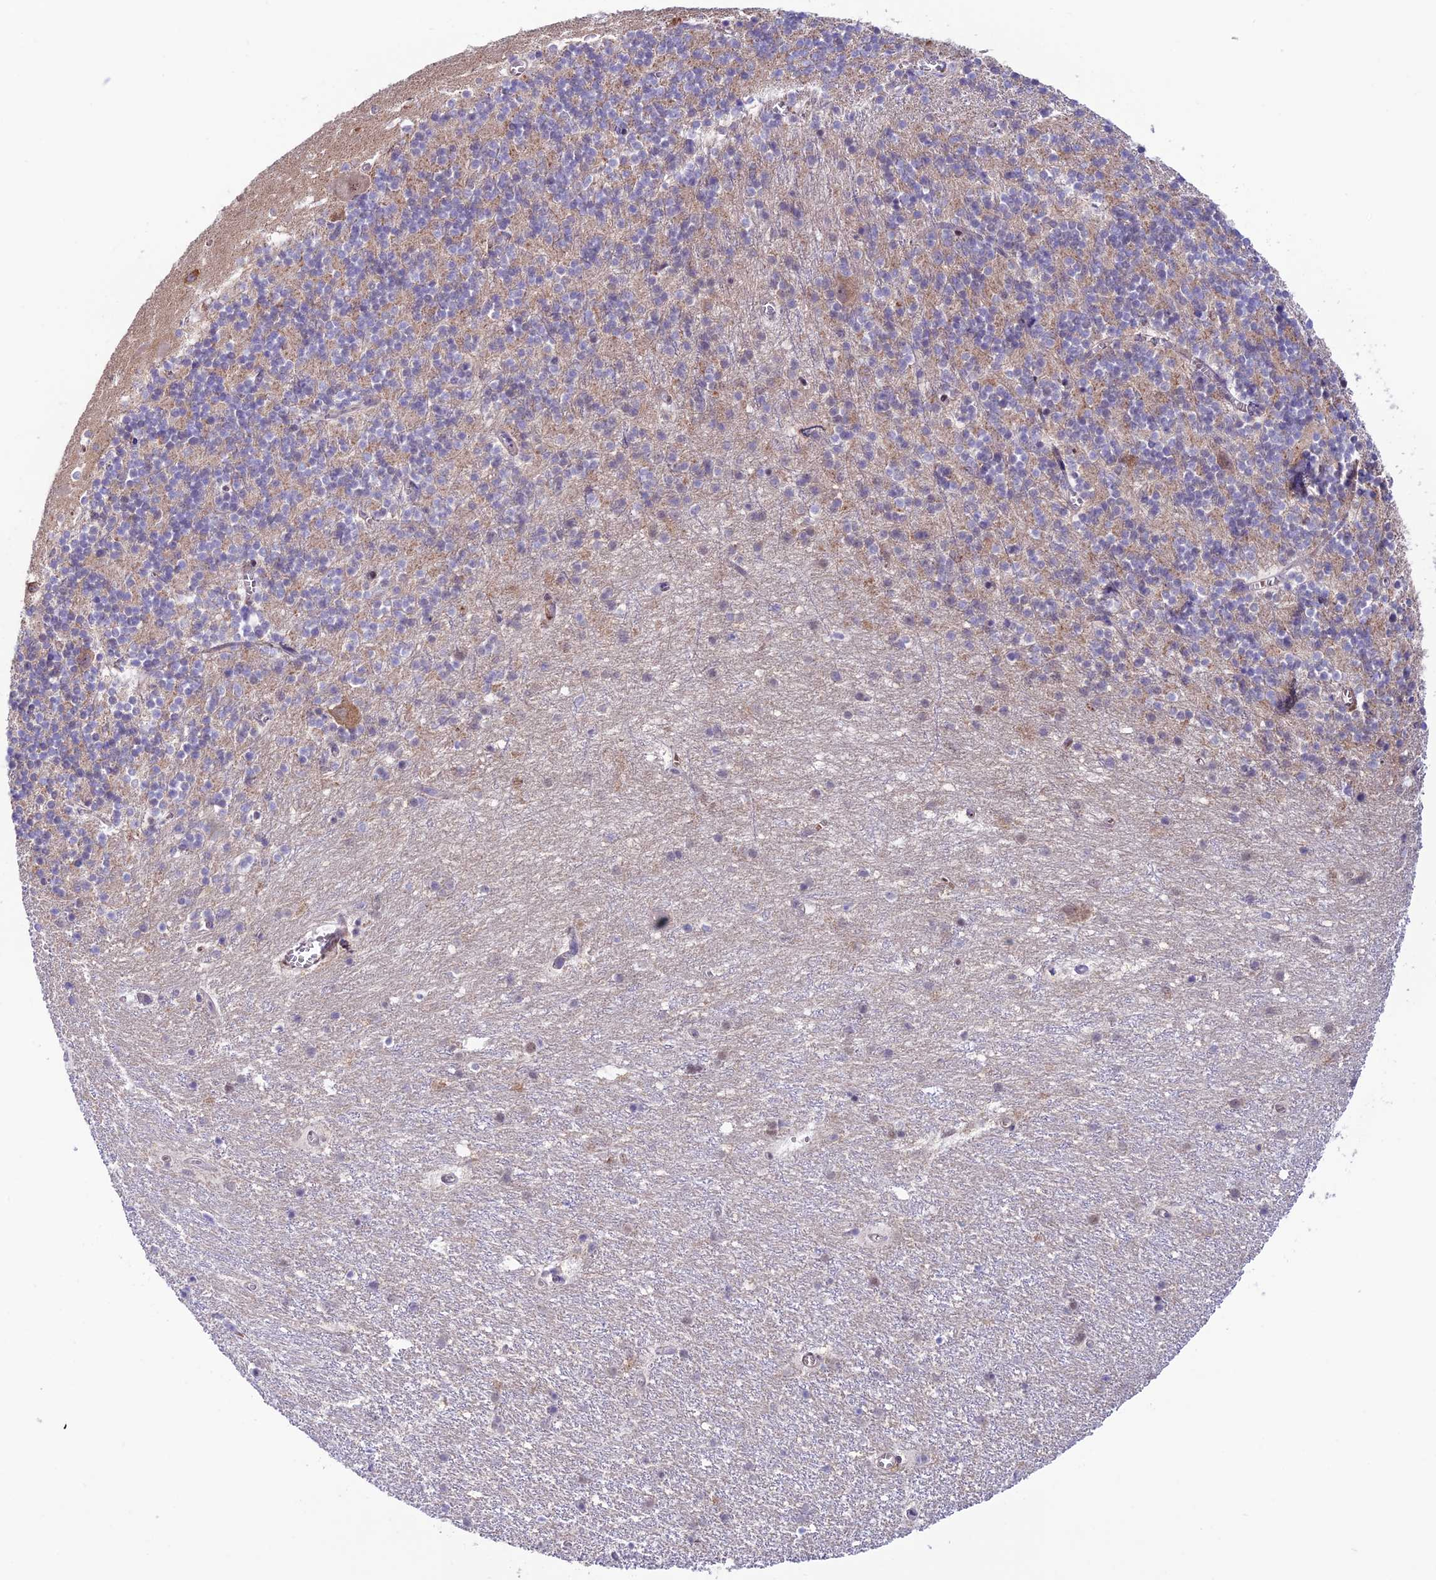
{"staining": {"intensity": "moderate", "quantity": "<25%", "location": "cytoplasmic/membranous"}, "tissue": "cerebellum", "cell_type": "Cells in granular layer", "image_type": "normal", "snomed": [{"axis": "morphology", "description": "Normal tissue, NOS"}, {"axis": "topography", "description": "Cerebellum"}], "caption": "Cerebellum stained with IHC reveals moderate cytoplasmic/membranous expression in about <25% of cells in granular layer.", "gene": "COL6A6", "patient": {"sex": "male", "age": 54}}